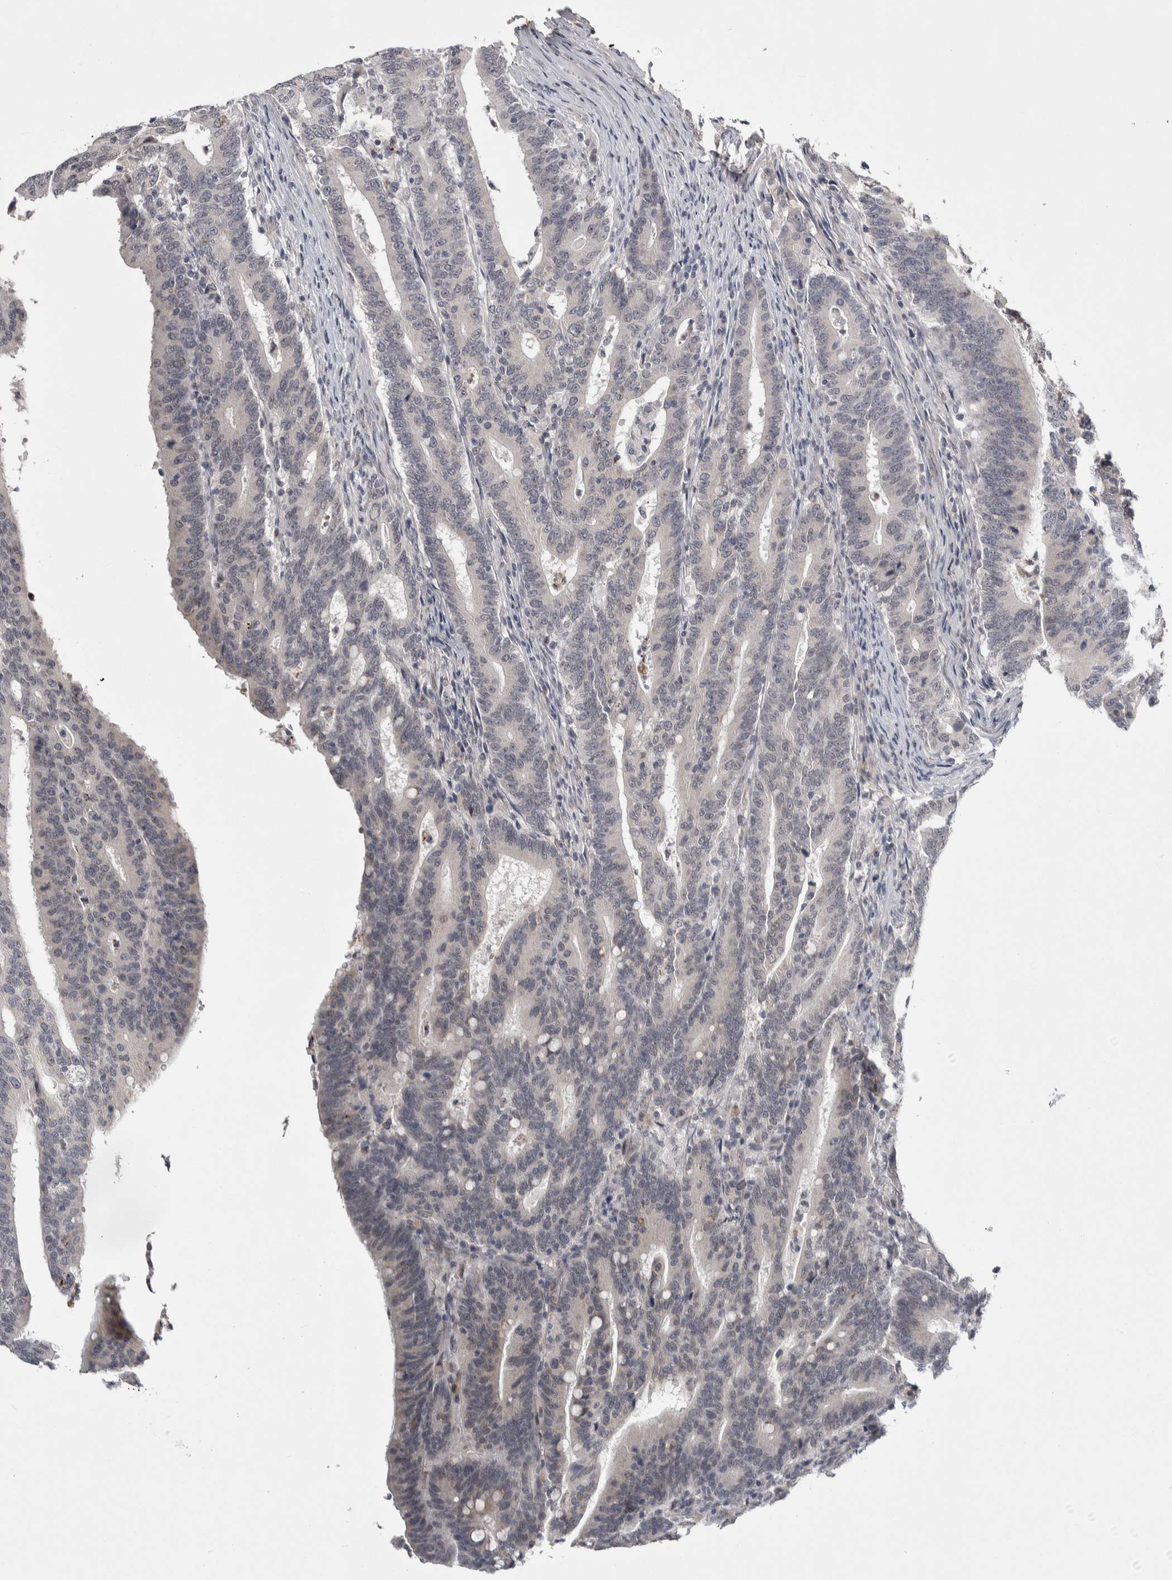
{"staining": {"intensity": "negative", "quantity": "none", "location": "none"}, "tissue": "colorectal cancer", "cell_type": "Tumor cells", "image_type": "cancer", "snomed": [{"axis": "morphology", "description": "Adenocarcinoma, NOS"}, {"axis": "topography", "description": "Colon"}], "caption": "This is a histopathology image of immunohistochemistry (IHC) staining of colorectal cancer, which shows no positivity in tumor cells.", "gene": "ASPN", "patient": {"sex": "female", "age": 66}}